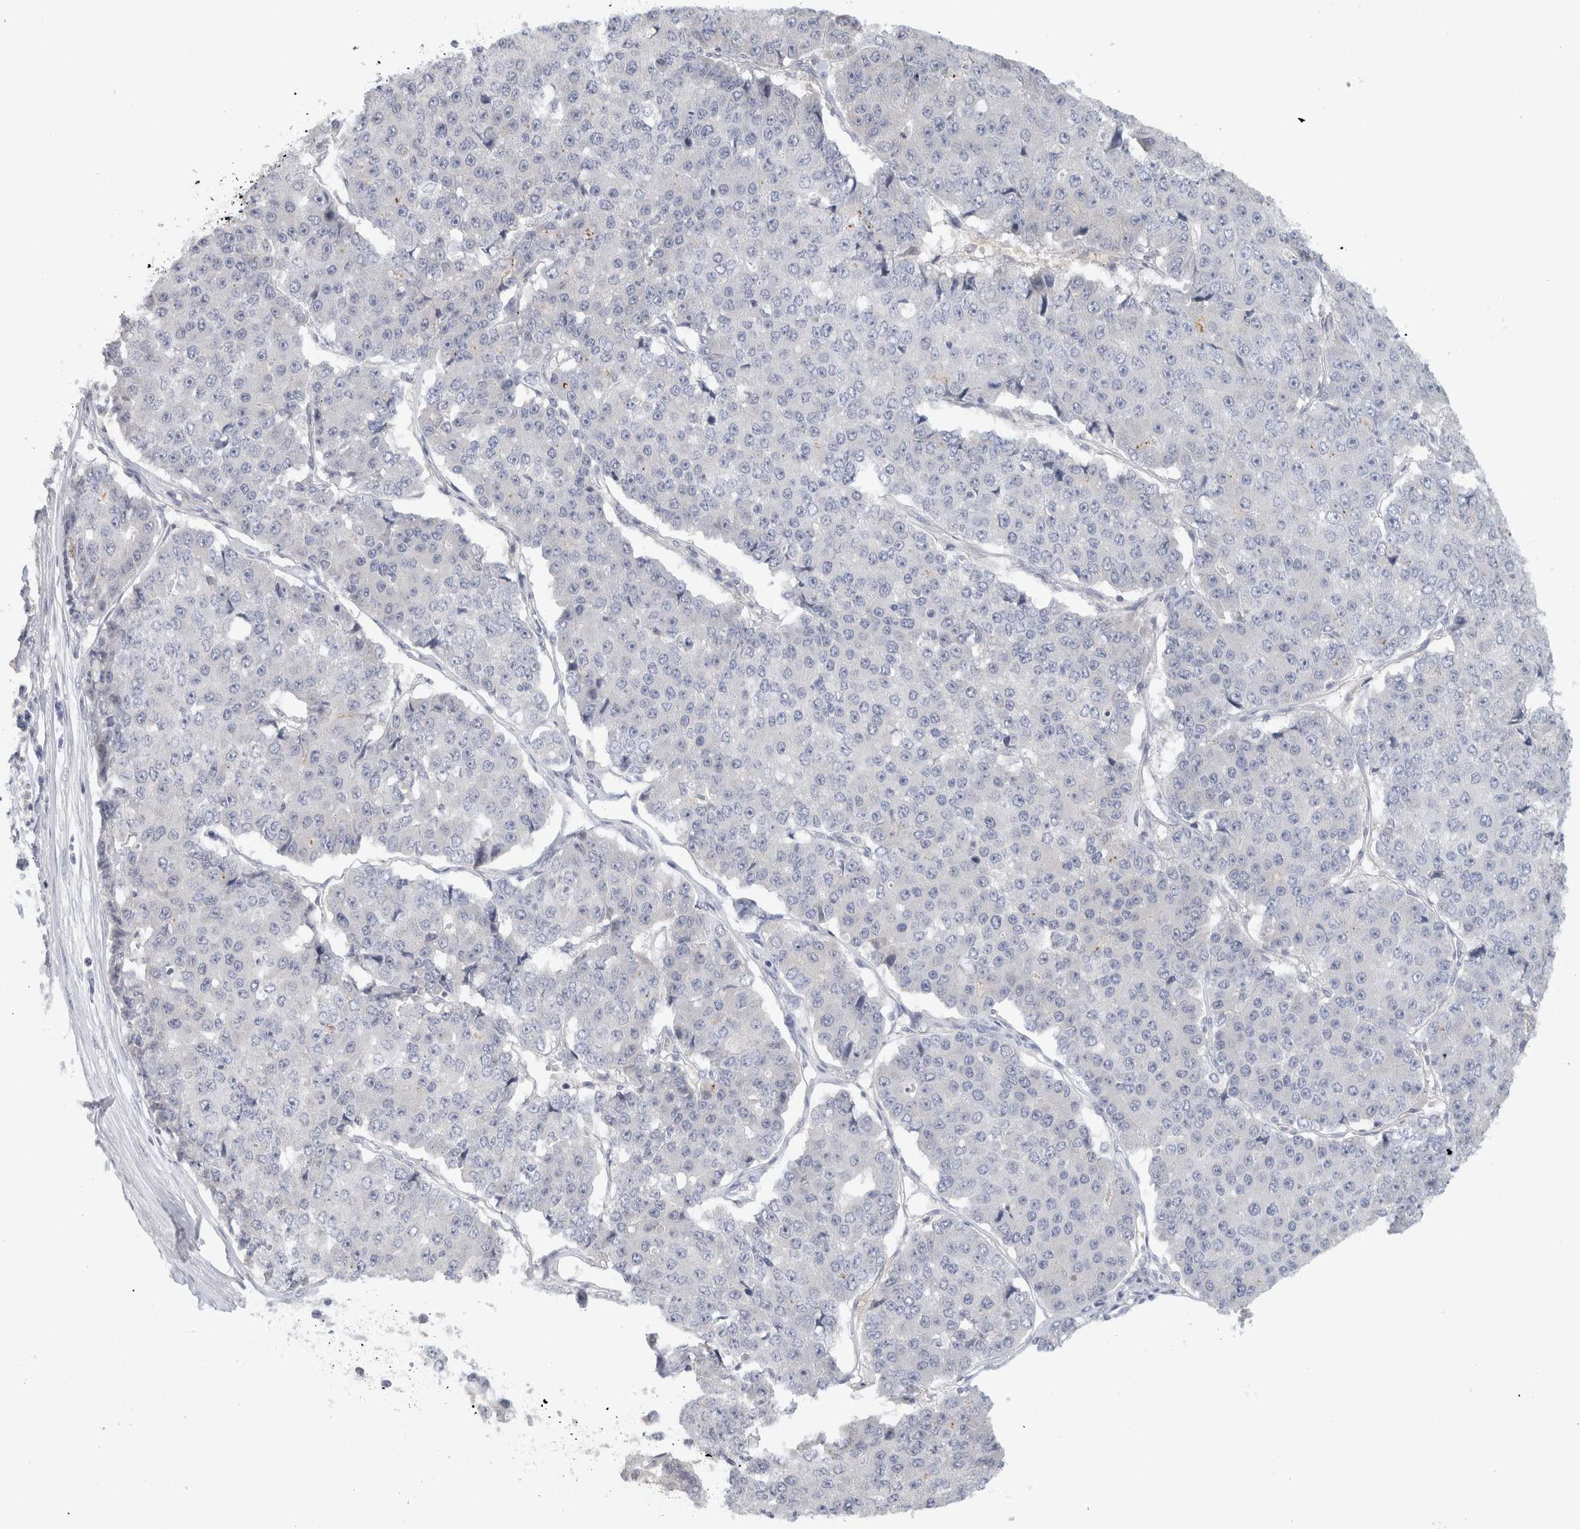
{"staining": {"intensity": "negative", "quantity": "none", "location": "none"}, "tissue": "pancreatic cancer", "cell_type": "Tumor cells", "image_type": "cancer", "snomed": [{"axis": "morphology", "description": "Adenocarcinoma, NOS"}, {"axis": "topography", "description": "Pancreas"}], "caption": "Image shows no significant protein positivity in tumor cells of pancreatic cancer.", "gene": "STK31", "patient": {"sex": "male", "age": 50}}